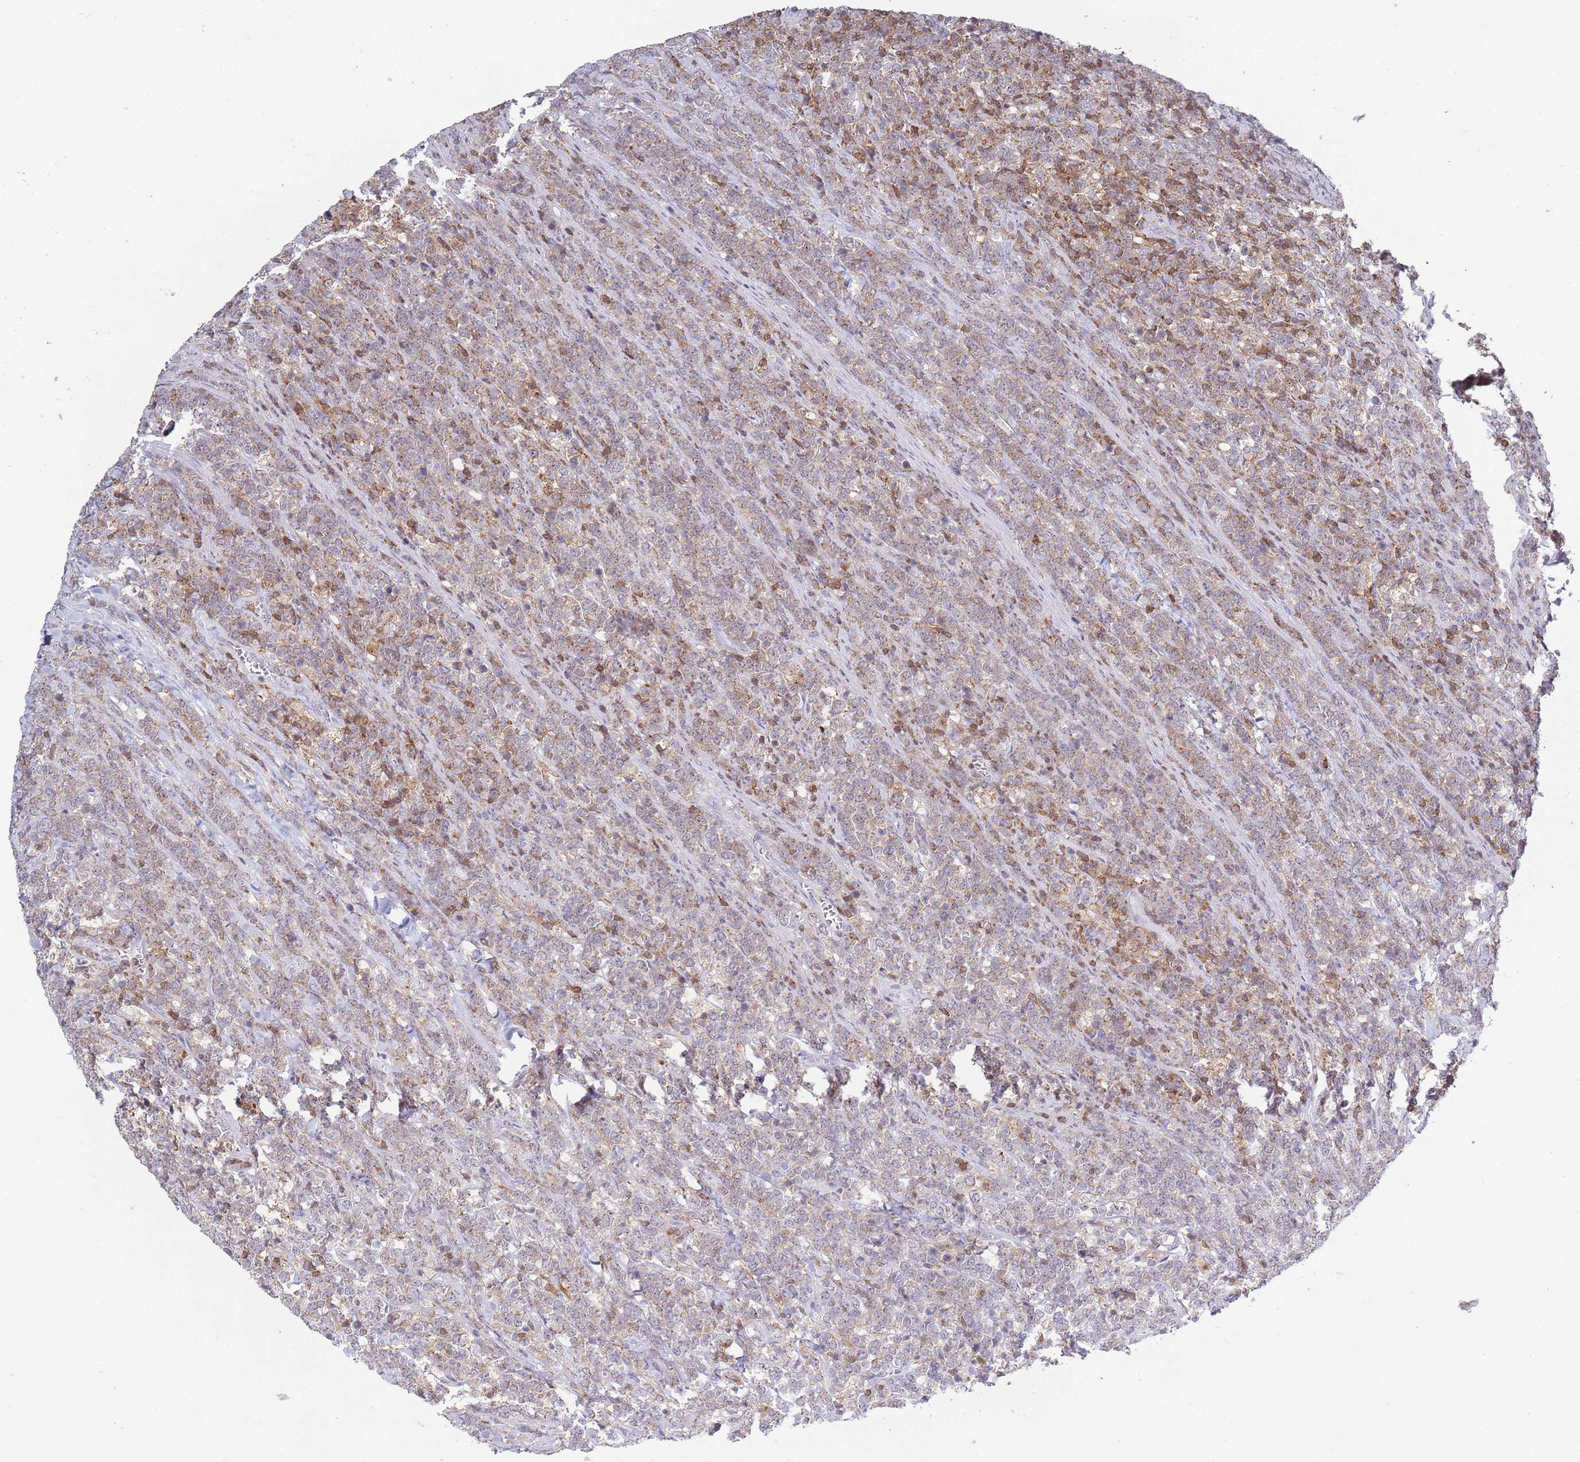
{"staining": {"intensity": "weak", "quantity": ">75%", "location": "cytoplasmic/membranous"}, "tissue": "lymphoma", "cell_type": "Tumor cells", "image_type": "cancer", "snomed": [{"axis": "morphology", "description": "Malignant lymphoma, non-Hodgkin's type, High grade"}, {"axis": "topography", "description": "Small intestine"}], "caption": "Immunohistochemistry (IHC) photomicrograph of human lymphoma stained for a protein (brown), which reveals low levels of weak cytoplasmic/membranous expression in approximately >75% of tumor cells.", "gene": "LPXN", "patient": {"sex": "male", "age": 8}}